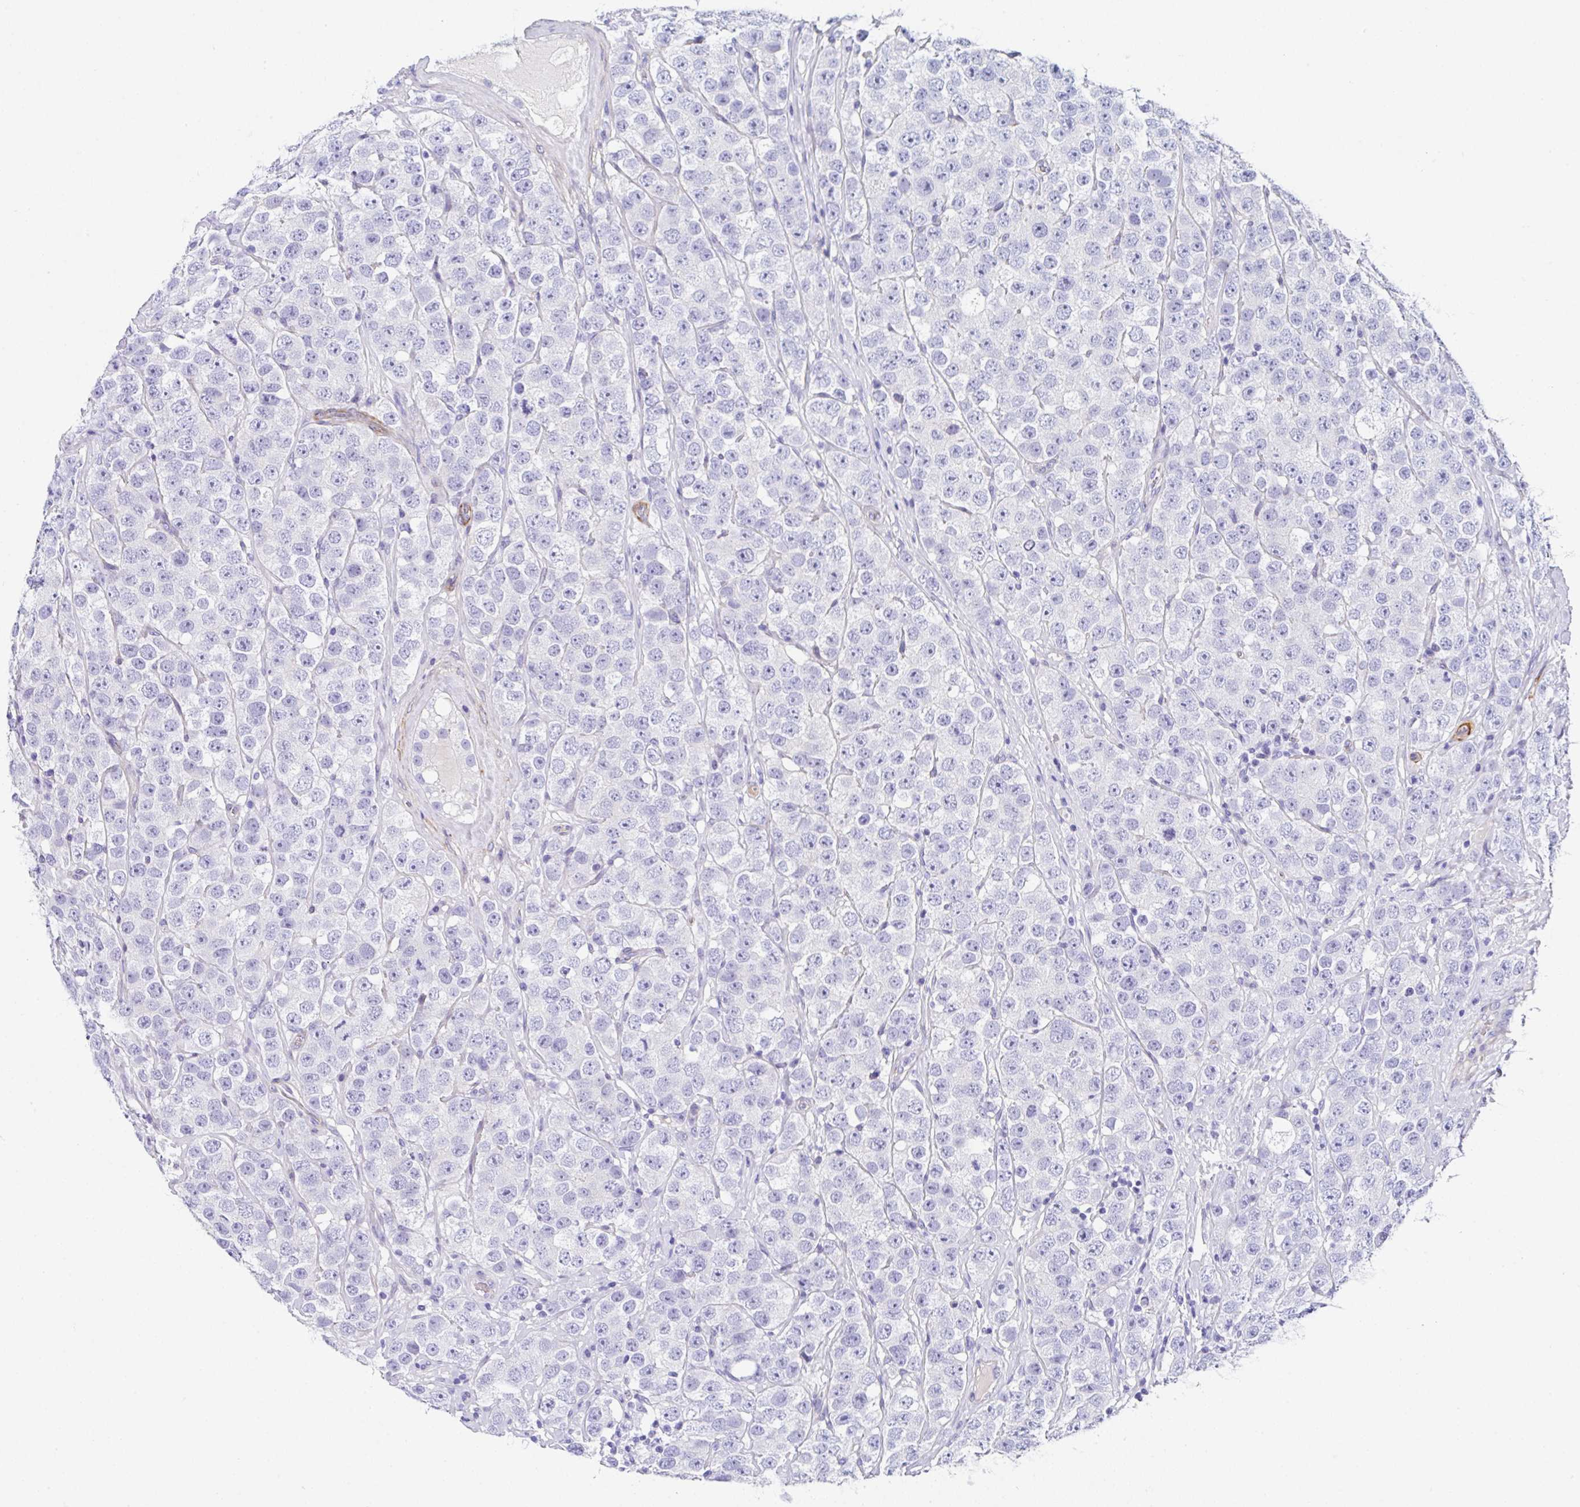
{"staining": {"intensity": "negative", "quantity": "none", "location": "none"}, "tissue": "testis cancer", "cell_type": "Tumor cells", "image_type": "cancer", "snomed": [{"axis": "morphology", "description": "Seminoma, NOS"}, {"axis": "topography", "description": "Testis"}], "caption": "IHC photomicrograph of neoplastic tissue: testis cancer (seminoma) stained with DAB displays no significant protein staining in tumor cells.", "gene": "PPFIA4", "patient": {"sex": "male", "age": 28}}